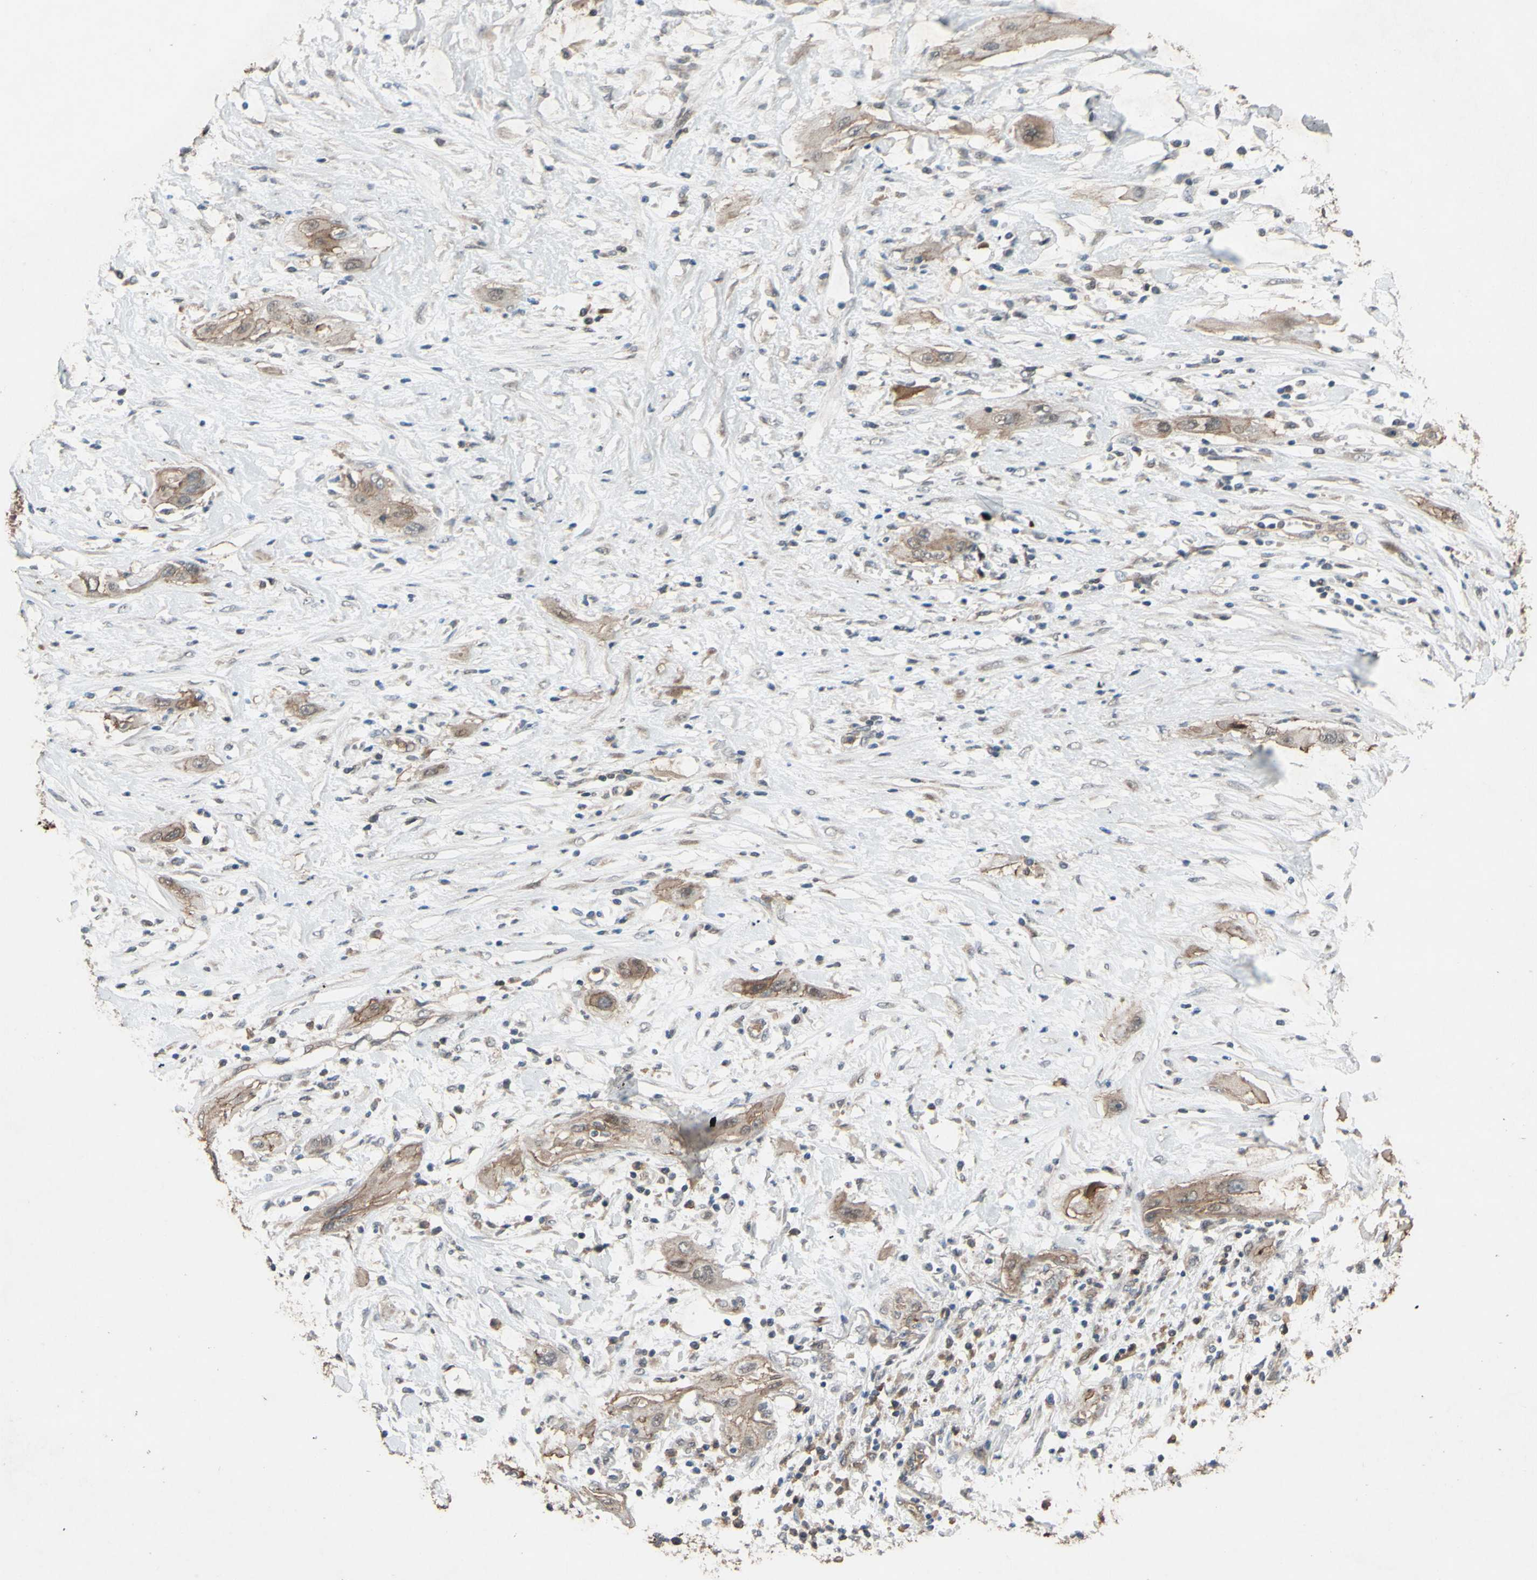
{"staining": {"intensity": "moderate", "quantity": ">75%", "location": "cytoplasmic/membranous"}, "tissue": "lung cancer", "cell_type": "Tumor cells", "image_type": "cancer", "snomed": [{"axis": "morphology", "description": "Squamous cell carcinoma, NOS"}, {"axis": "topography", "description": "Lung"}], "caption": "The histopathology image exhibits staining of lung cancer, revealing moderate cytoplasmic/membranous protein positivity (brown color) within tumor cells.", "gene": "SHROOM4", "patient": {"sex": "female", "age": 47}}